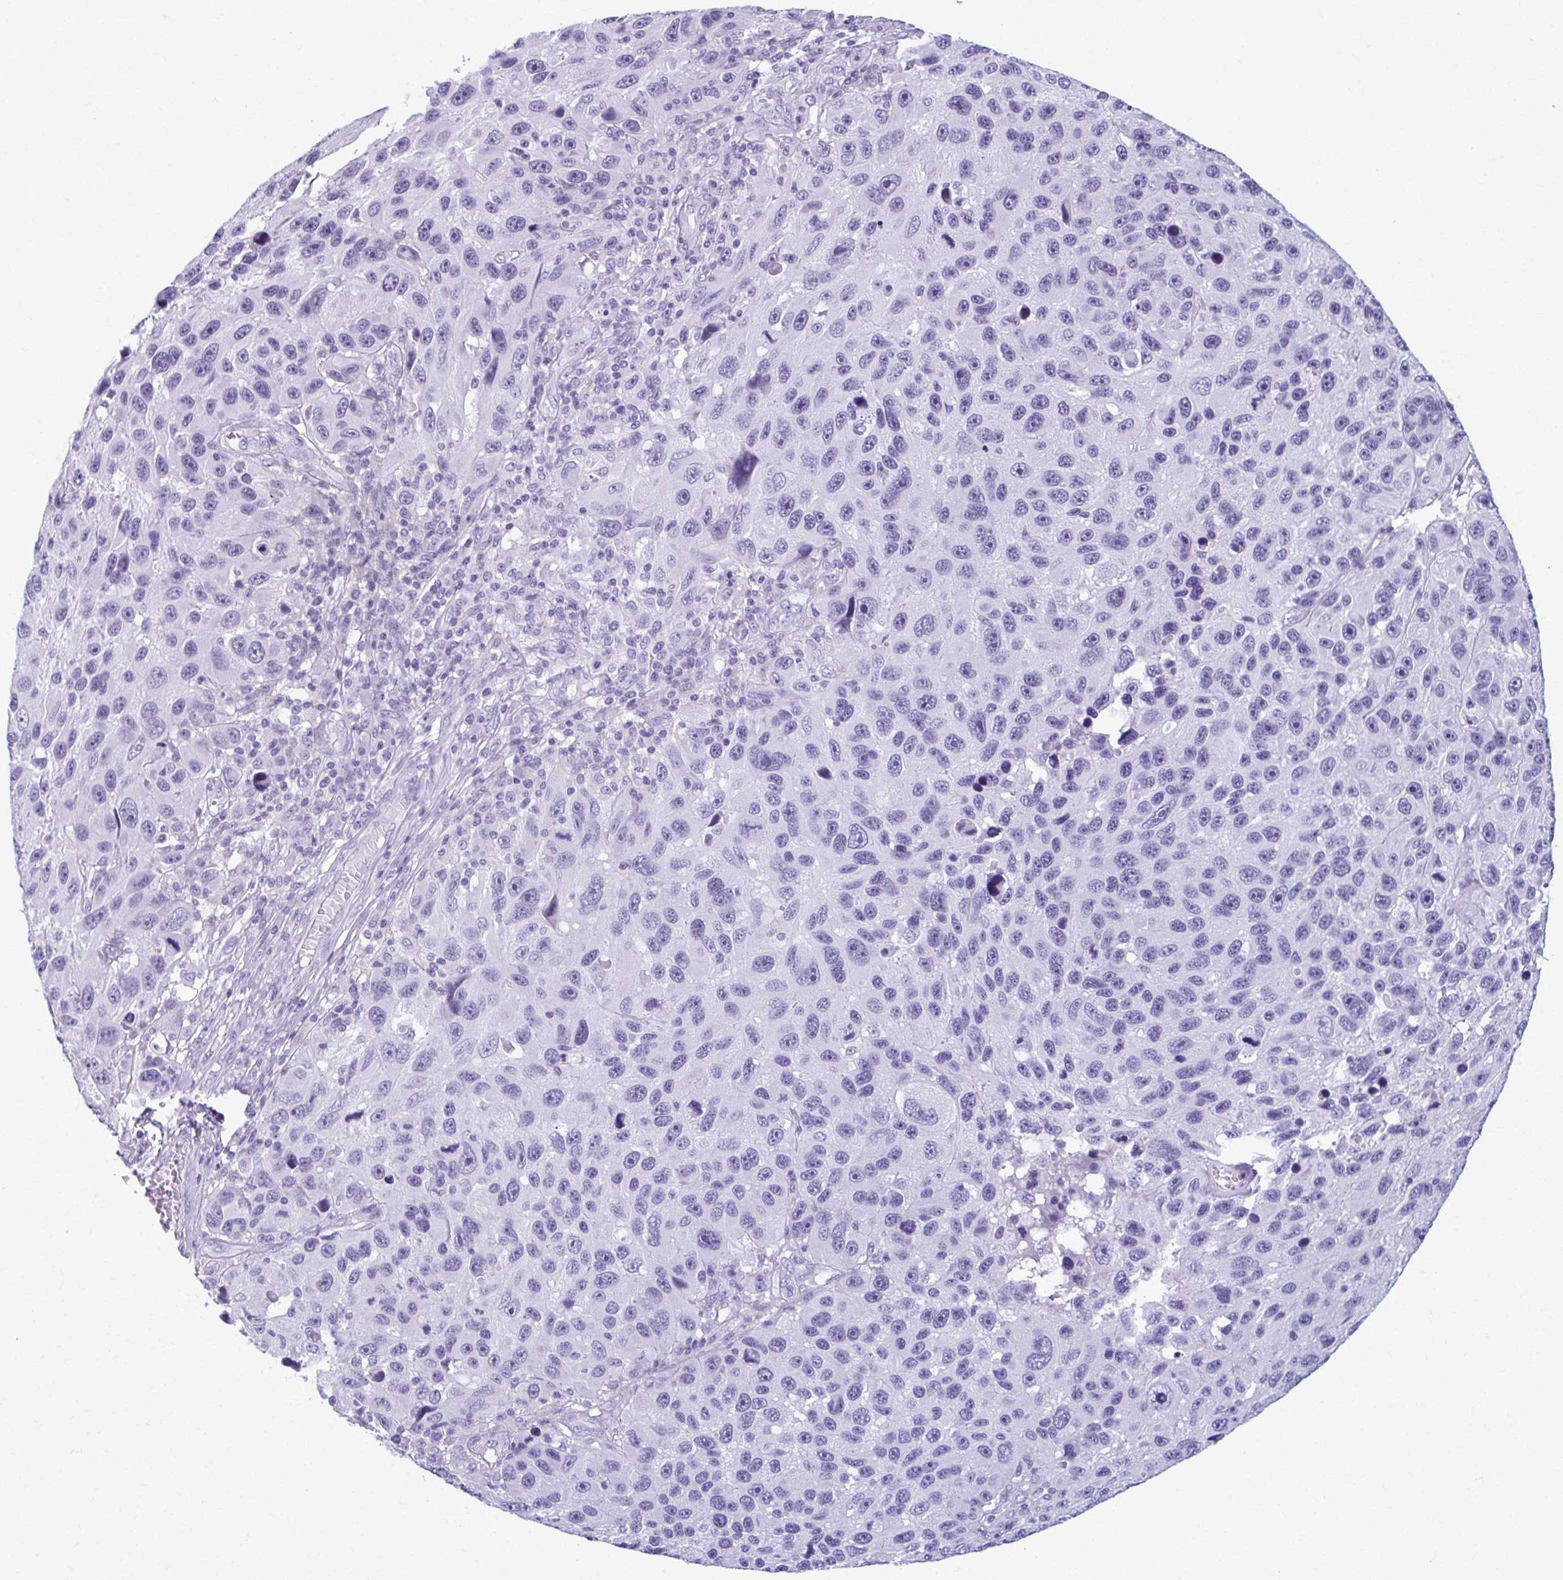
{"staining": {"intensity": "negative", "quantity": "none", "location": "none"}, "tissue": "melanoma", "cell_type": "Tumor cells", "image_type": "cancer", "snomed": [{"axis": "morphology", "description": "Malignant melanoma, NOS"}, {"axis": "topography", "description": "Skin"}], "caption": "Image shows no significant protein staining in tumor cells of melanoma. (Stains: DAB (3,3'-diaminobenzidine) immunohistochemistry with hematoxylin counter stain, Microscopy: brightfield microscopy at high magnification).", "gene": "MPLKIP", "patient": {"sex": "male", "age": 53}}